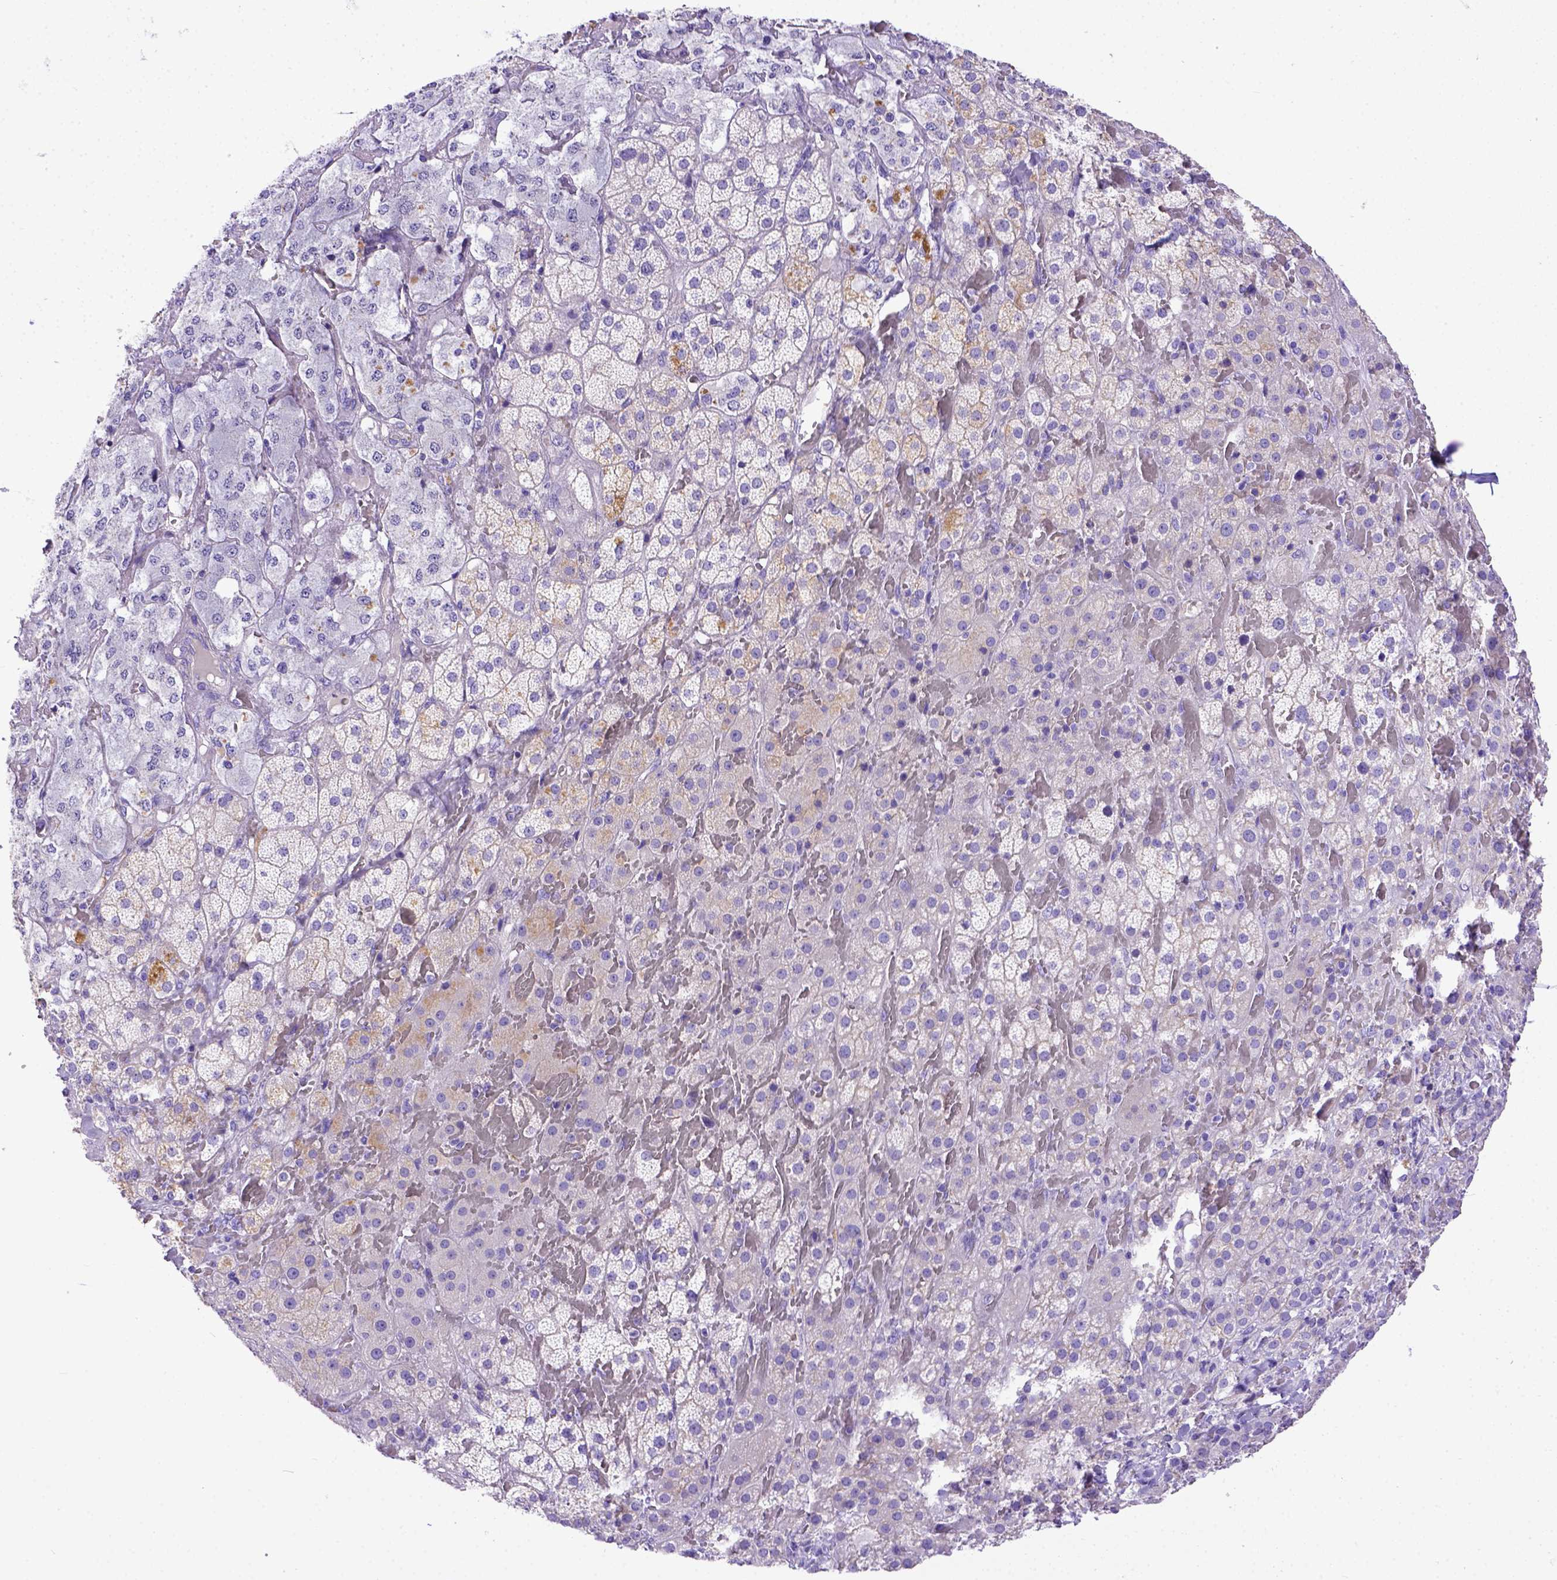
{"staining": {"intensity": "negative", "quantity": "none", "location": "none"}, "tissue": "adrenal gland", "cell_type": "Glandular cells", "image_type": "normal", "snomed": [{"axis": "morphology", "description": "Normal tissue, NOS"}, {"axis": "topography", "description": "Adrenal gland"}], "caption": "IHC histopathology image of benign adrenal gland stained for a protein (brown), which shows no staining in glandular cells.", "gene": "LRRC18", "patient": {"sex": "male", "age": 57}}